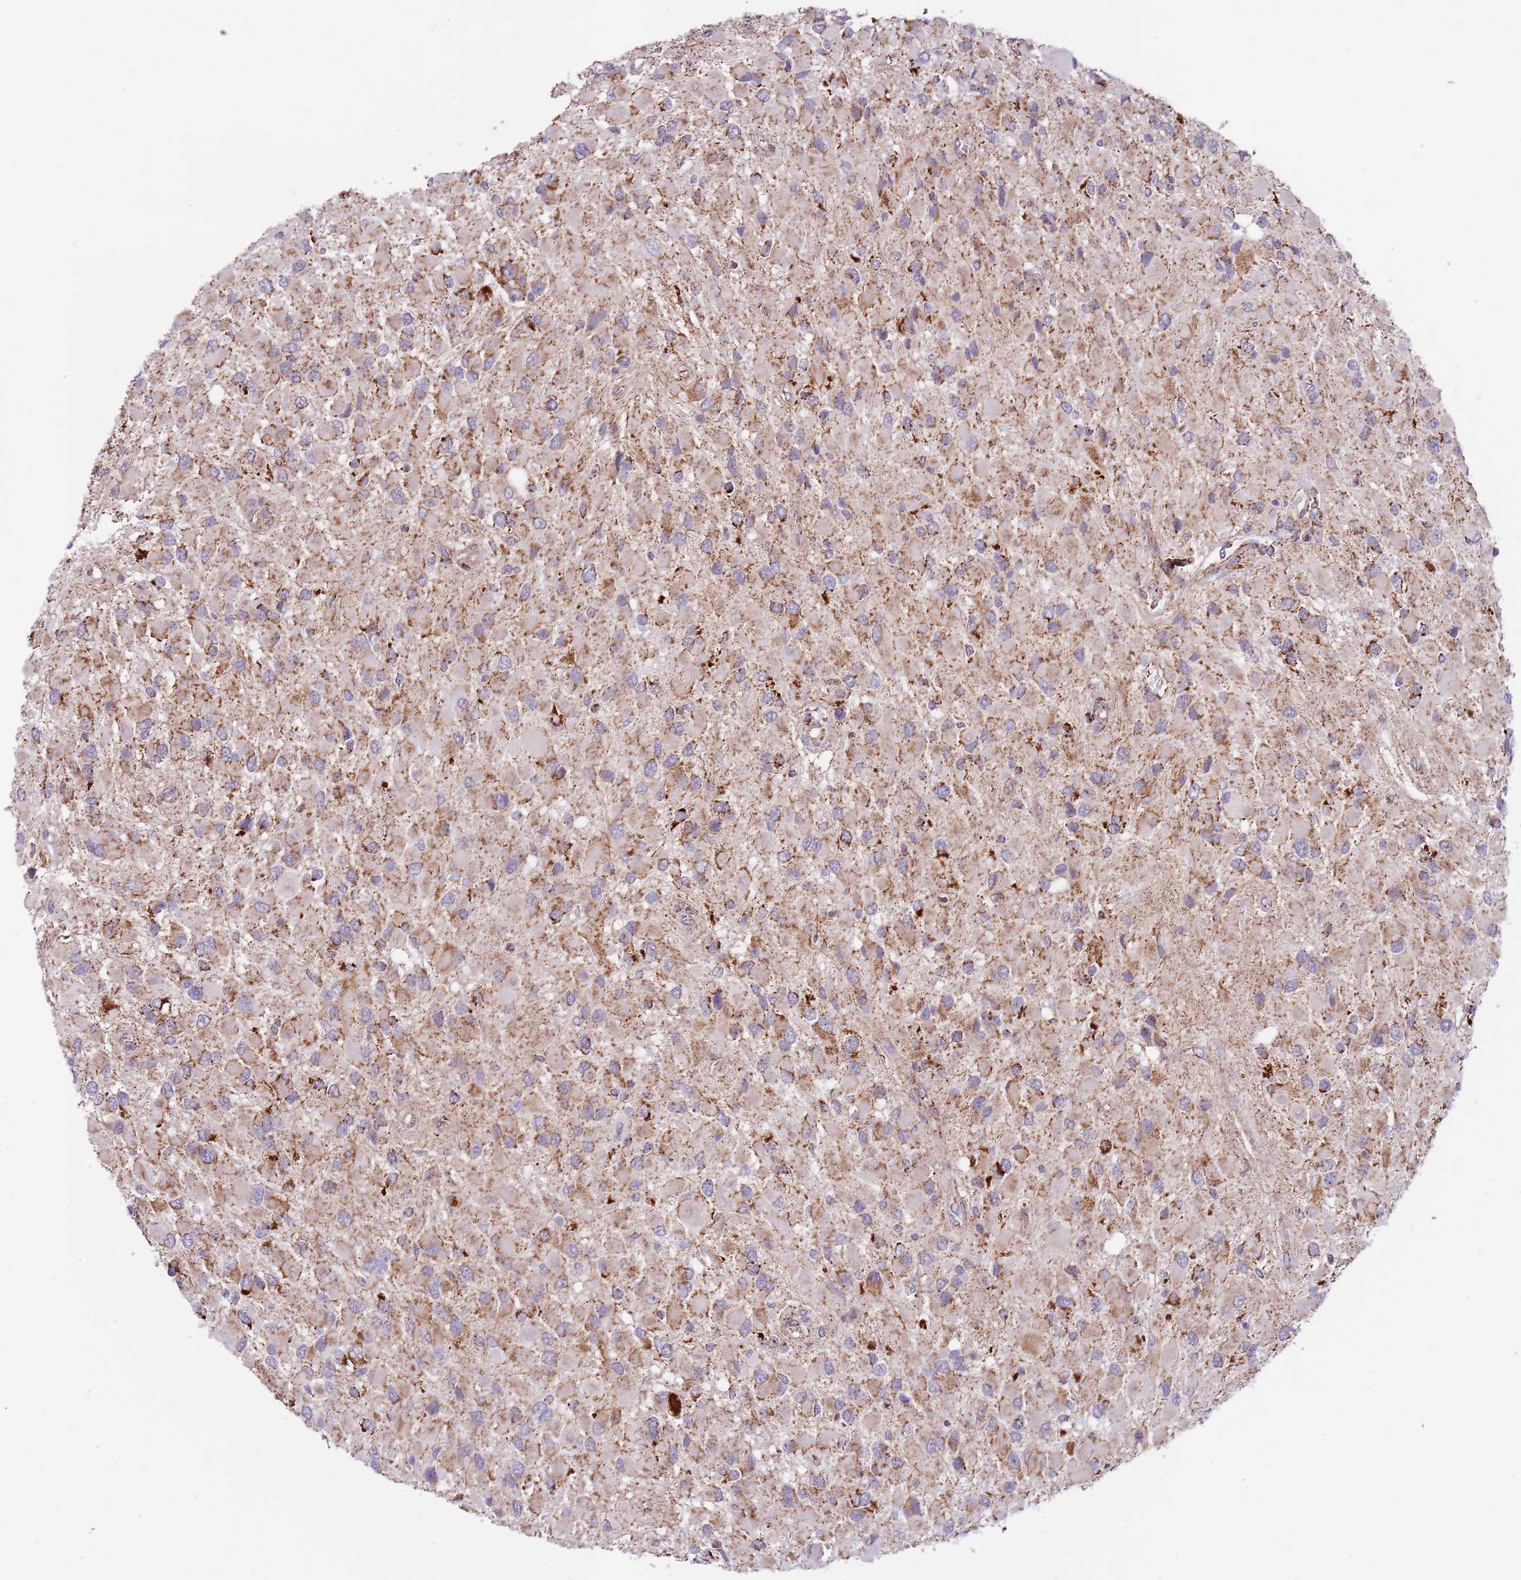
{"staining": {"intensity": "strong", "quantity": "<25%", "location": "cytoplasmic/membranous"}, "tissue": "glioma", "cell_type": "Tumor cells", "image_type": "cancer", "snomed": [{"axis": "morphology", "description": "Glioma, malignant, High grade"}, {"axis": "topography", "description": "Brain"}], "caption": "DAB immunohistochemical staining of high-grade glioma (malignant) demonstrates strong cytoplasmic/membranous protein staining in approximately <25% of tumor cells.", "gene": "LHX6", "patient": {"sex": "male", "age": 53}}